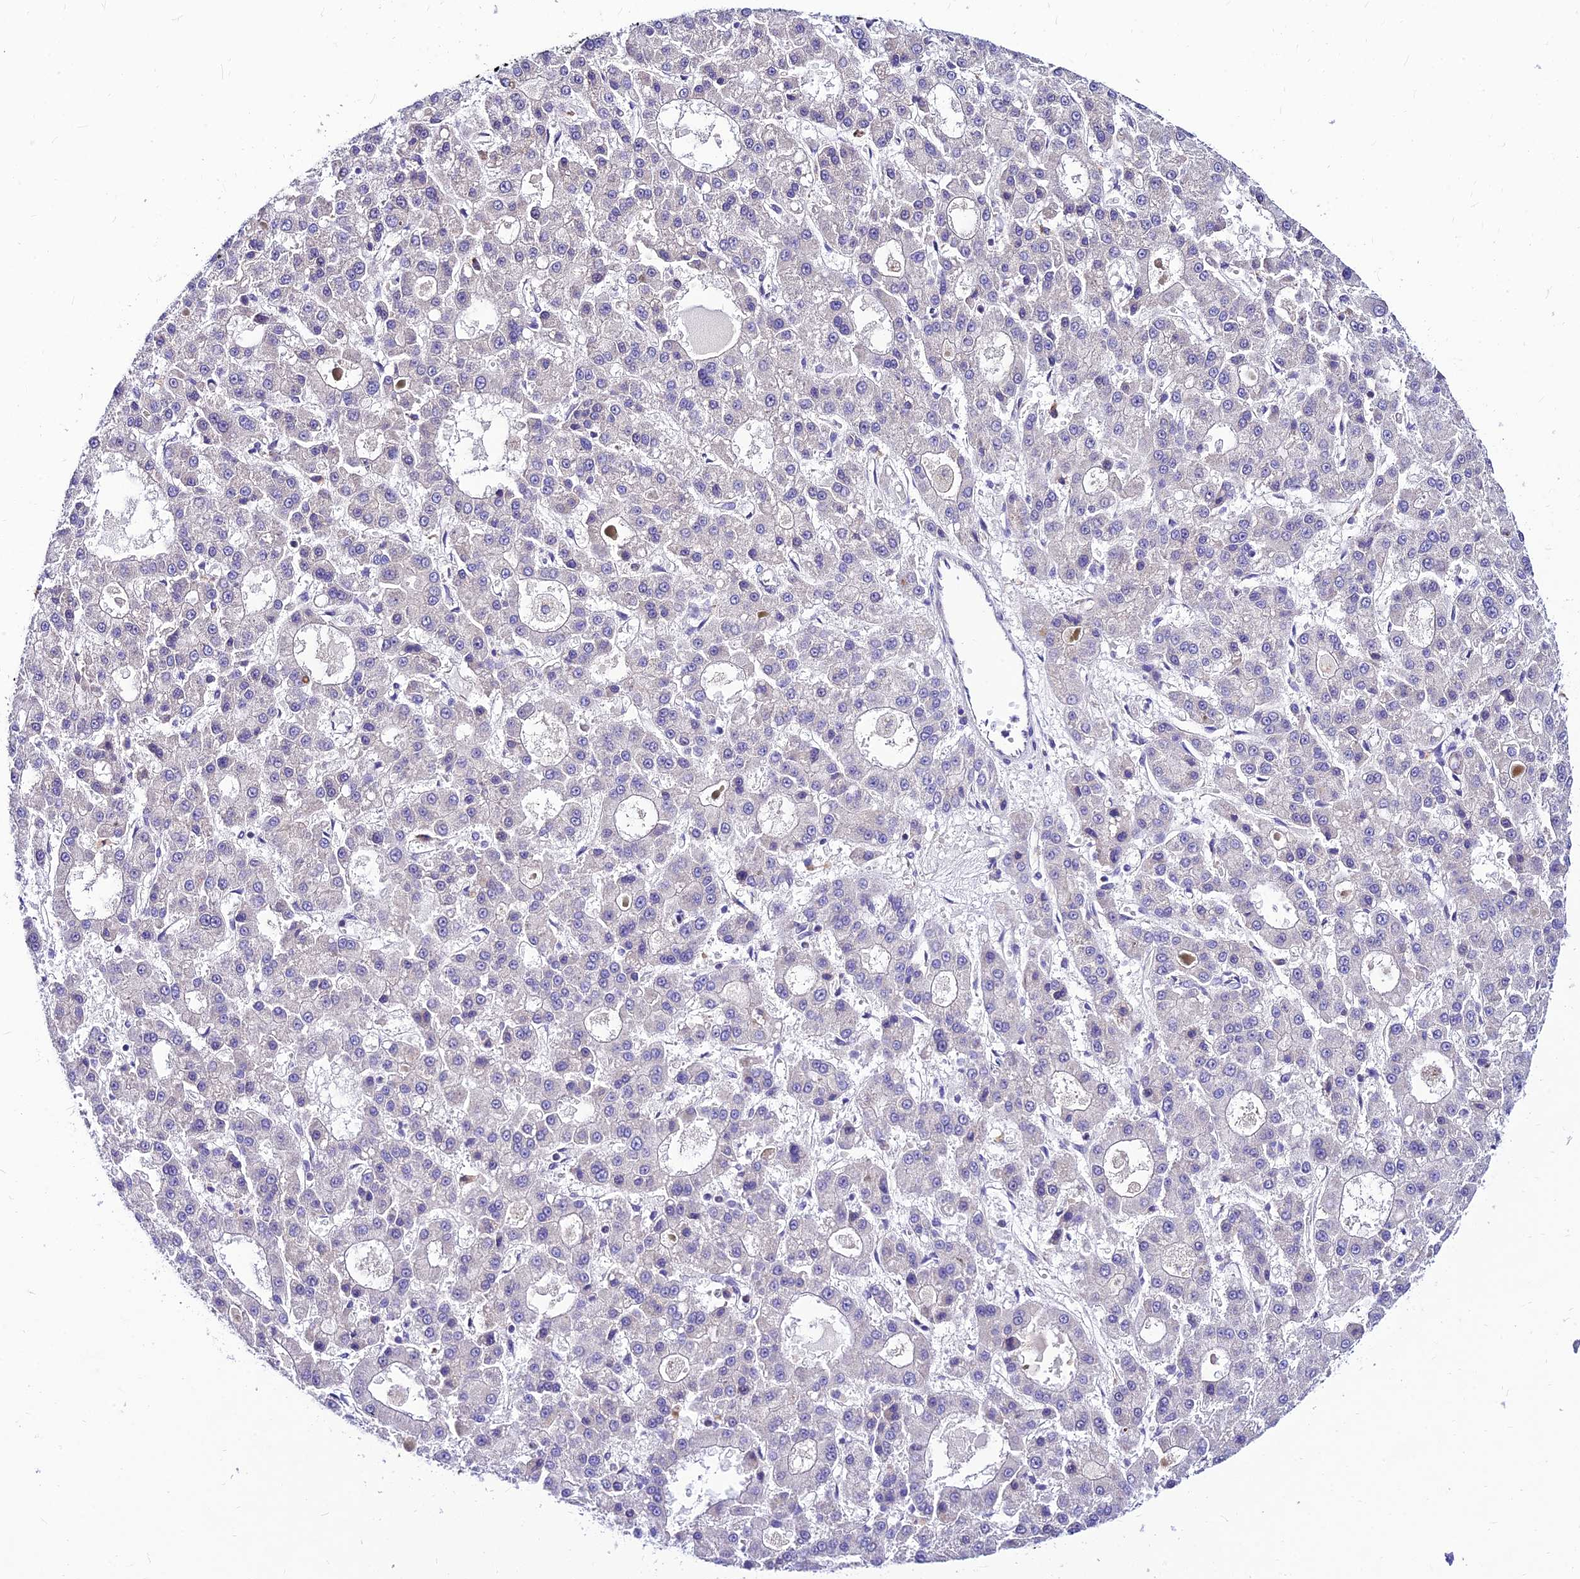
{"staining": {"intensity": "negative", "quantity": "none", "location": "none"}, "tissue": "liver cancer", "cell_type": "Tumor cells", "image_type": "cancer", "snomed": [{"axis": "morphology", "description": "Carcinoma, Hepatocellular, NOS"}, {"axis": "topography", "description": "Liver"}], "caption": "DAB (3,3'-diaminobenzidine) immunohistochemical staining of liver hepatocellular carcinoma demonstrates no significant expression in tumor cells. (DAB immunohistochemistry (IHC) visualized using brightfield microscopy, high magnification).", "gene": "C6orf132", "patient": {"sex": "male", "age": 70}}